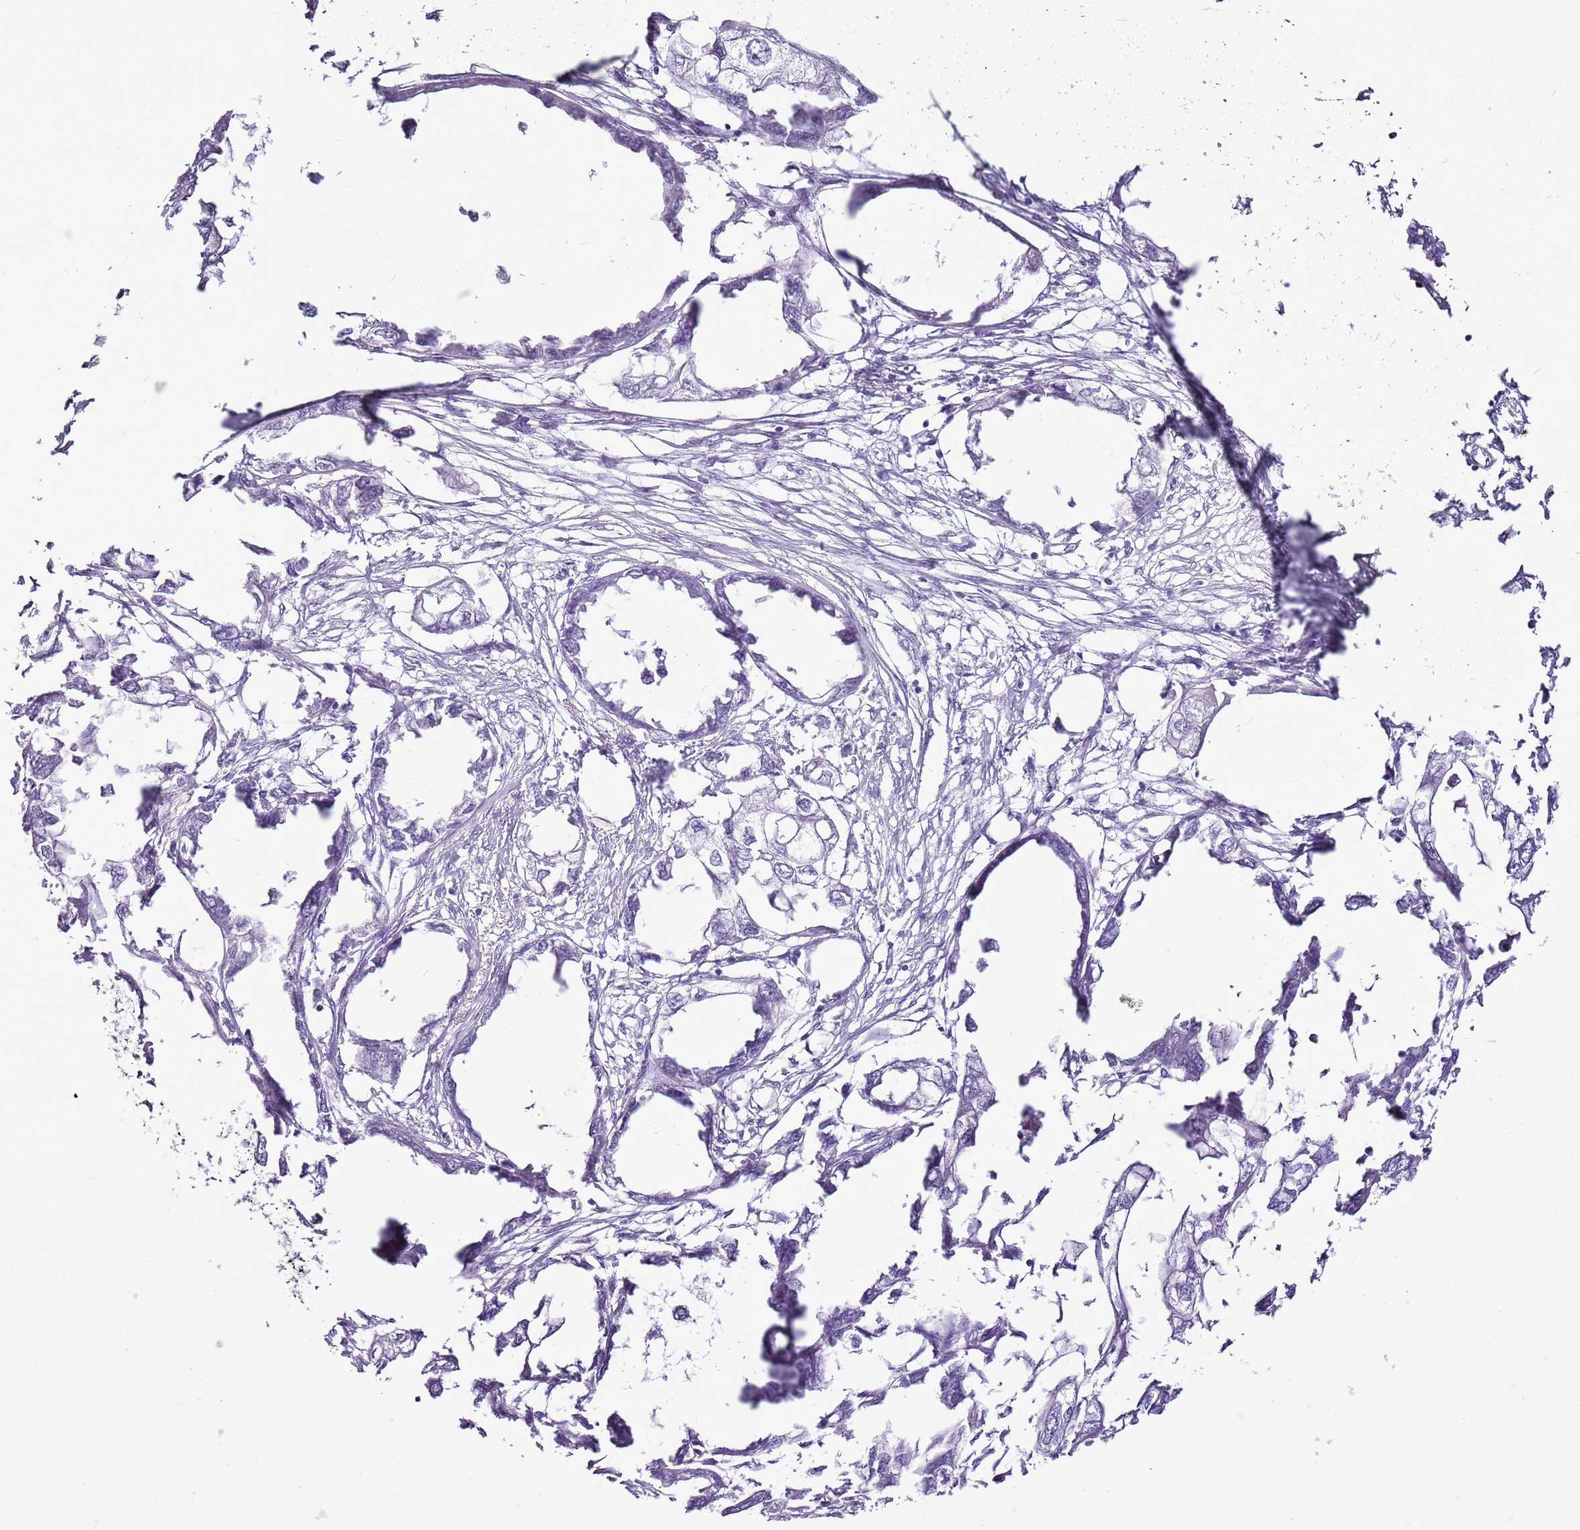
{"staining": {"intensity": "negative", "quantity": "none", "location": "none"}, "tissue": "endometrial cancer", "cell_type": "Tumor cells", "image_type": "cancer", "snomed": [{"axis": "morphology", "description": "Adenocarcinoma, NOS"}, {"axis": "morphology", "description": "Adenocarcinoma, metastatic, NOS"}, {"axis": "topography", "description": "Adipose tissue"}, {"axis": "topography", "description": "Endometrium"}], "caption": "Immunohistochemistry (IHC) histopathology image of neoplastic tissue: human endometrial cancer stained with DAB demonstrates no significant protein staining in tumor cells. (Immunohistochemistry (IHC), brightfield microscopy, high magnification).", "gene": "CNFN", "patient": {"sex": "female", "age": 67}}